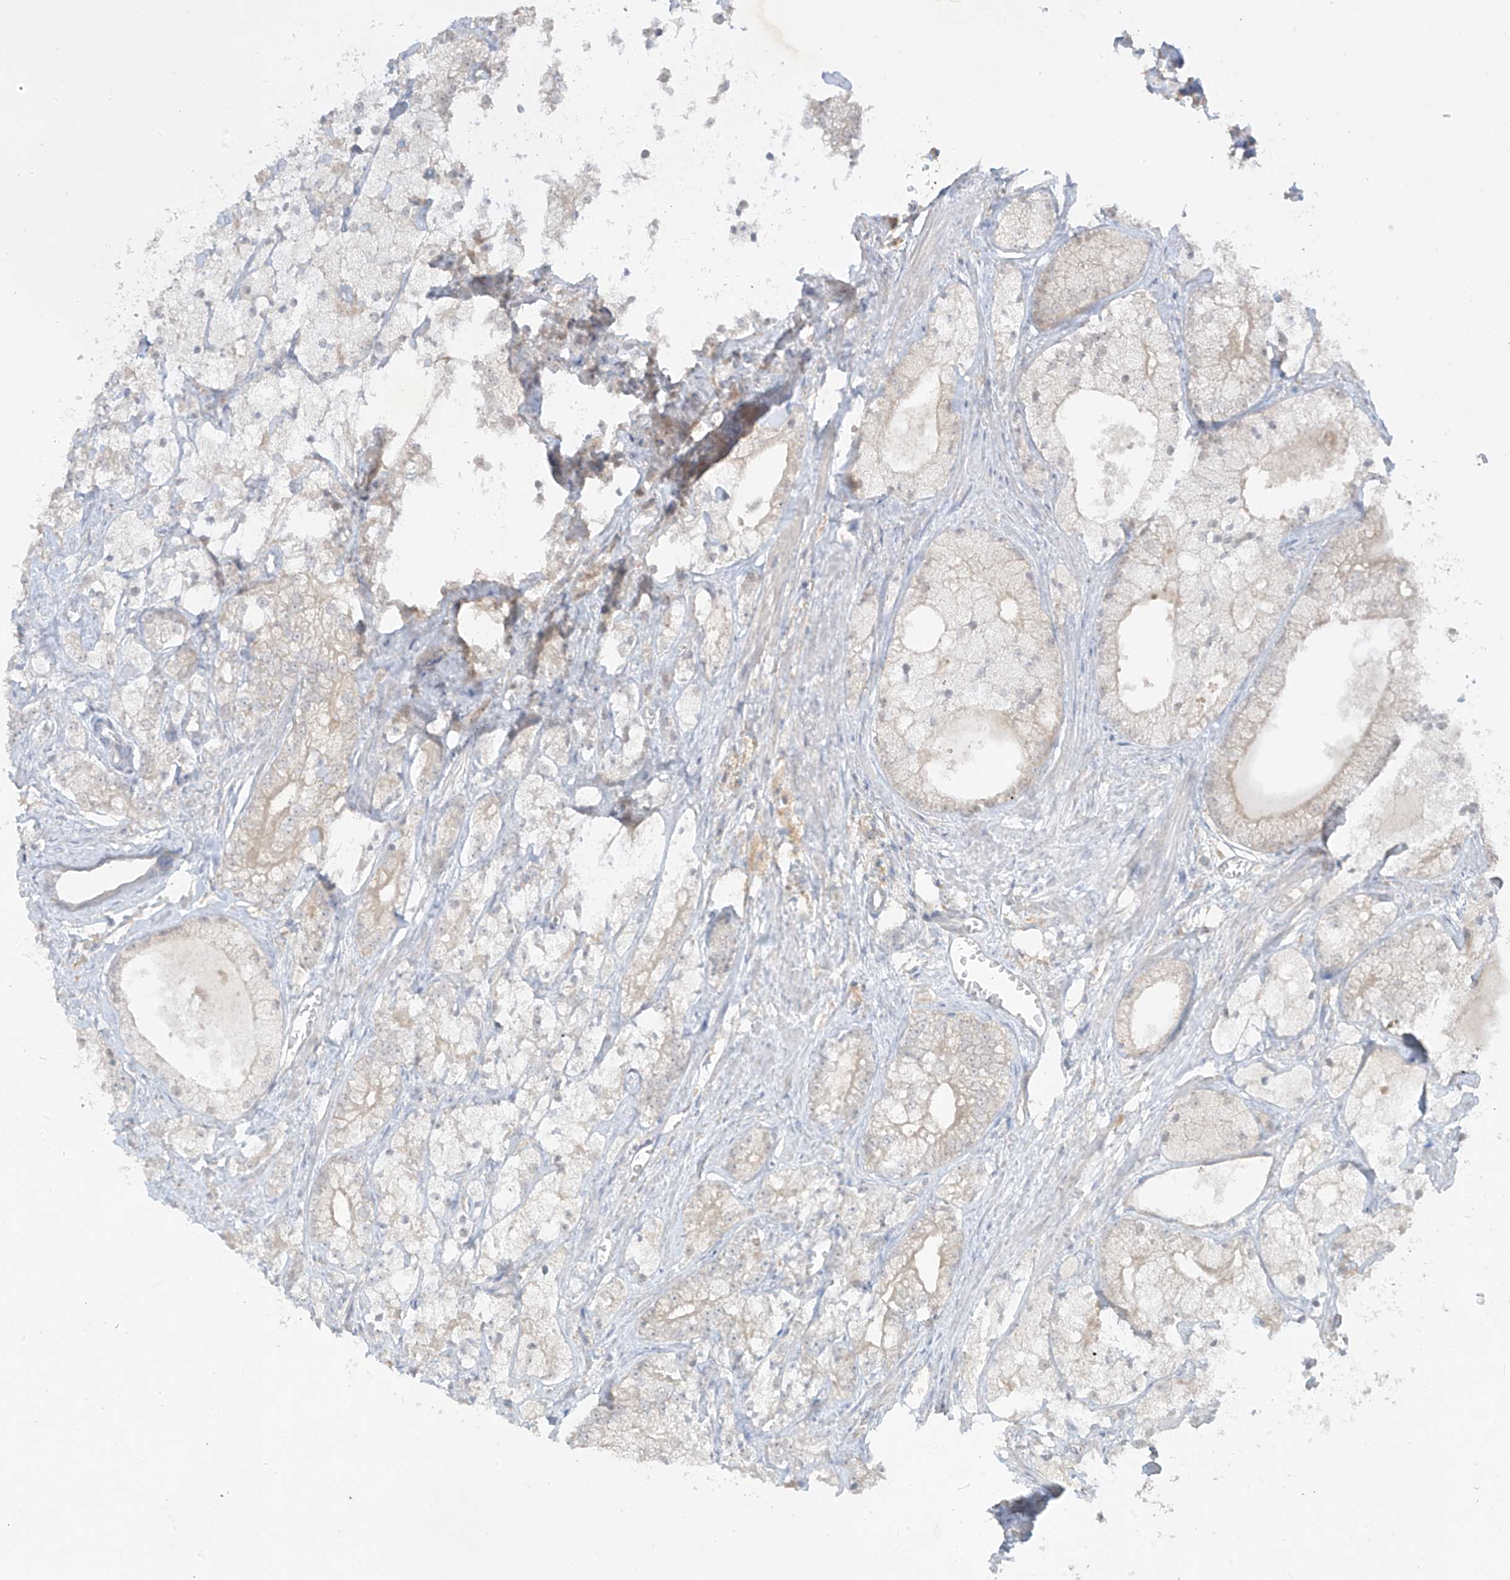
{"staining": {"intensity": "negative", "quantity": "none", "location": "none"}, "tissue": "prostate cancer", "cell_type": "Tumor cells", "image_type": "cancer", "snomed": [{"axis": "morphology", "description": "Adenocarcinoma, Low grade"}, {"axis": "topography", "description": "Prostate"}], "caption": "A histopathology image of prostate cancer stained for a protein reveals no brown staining in tumor cells.", "gene": "ANGEL2", "patient": {"sex": "male", "age": 69}}